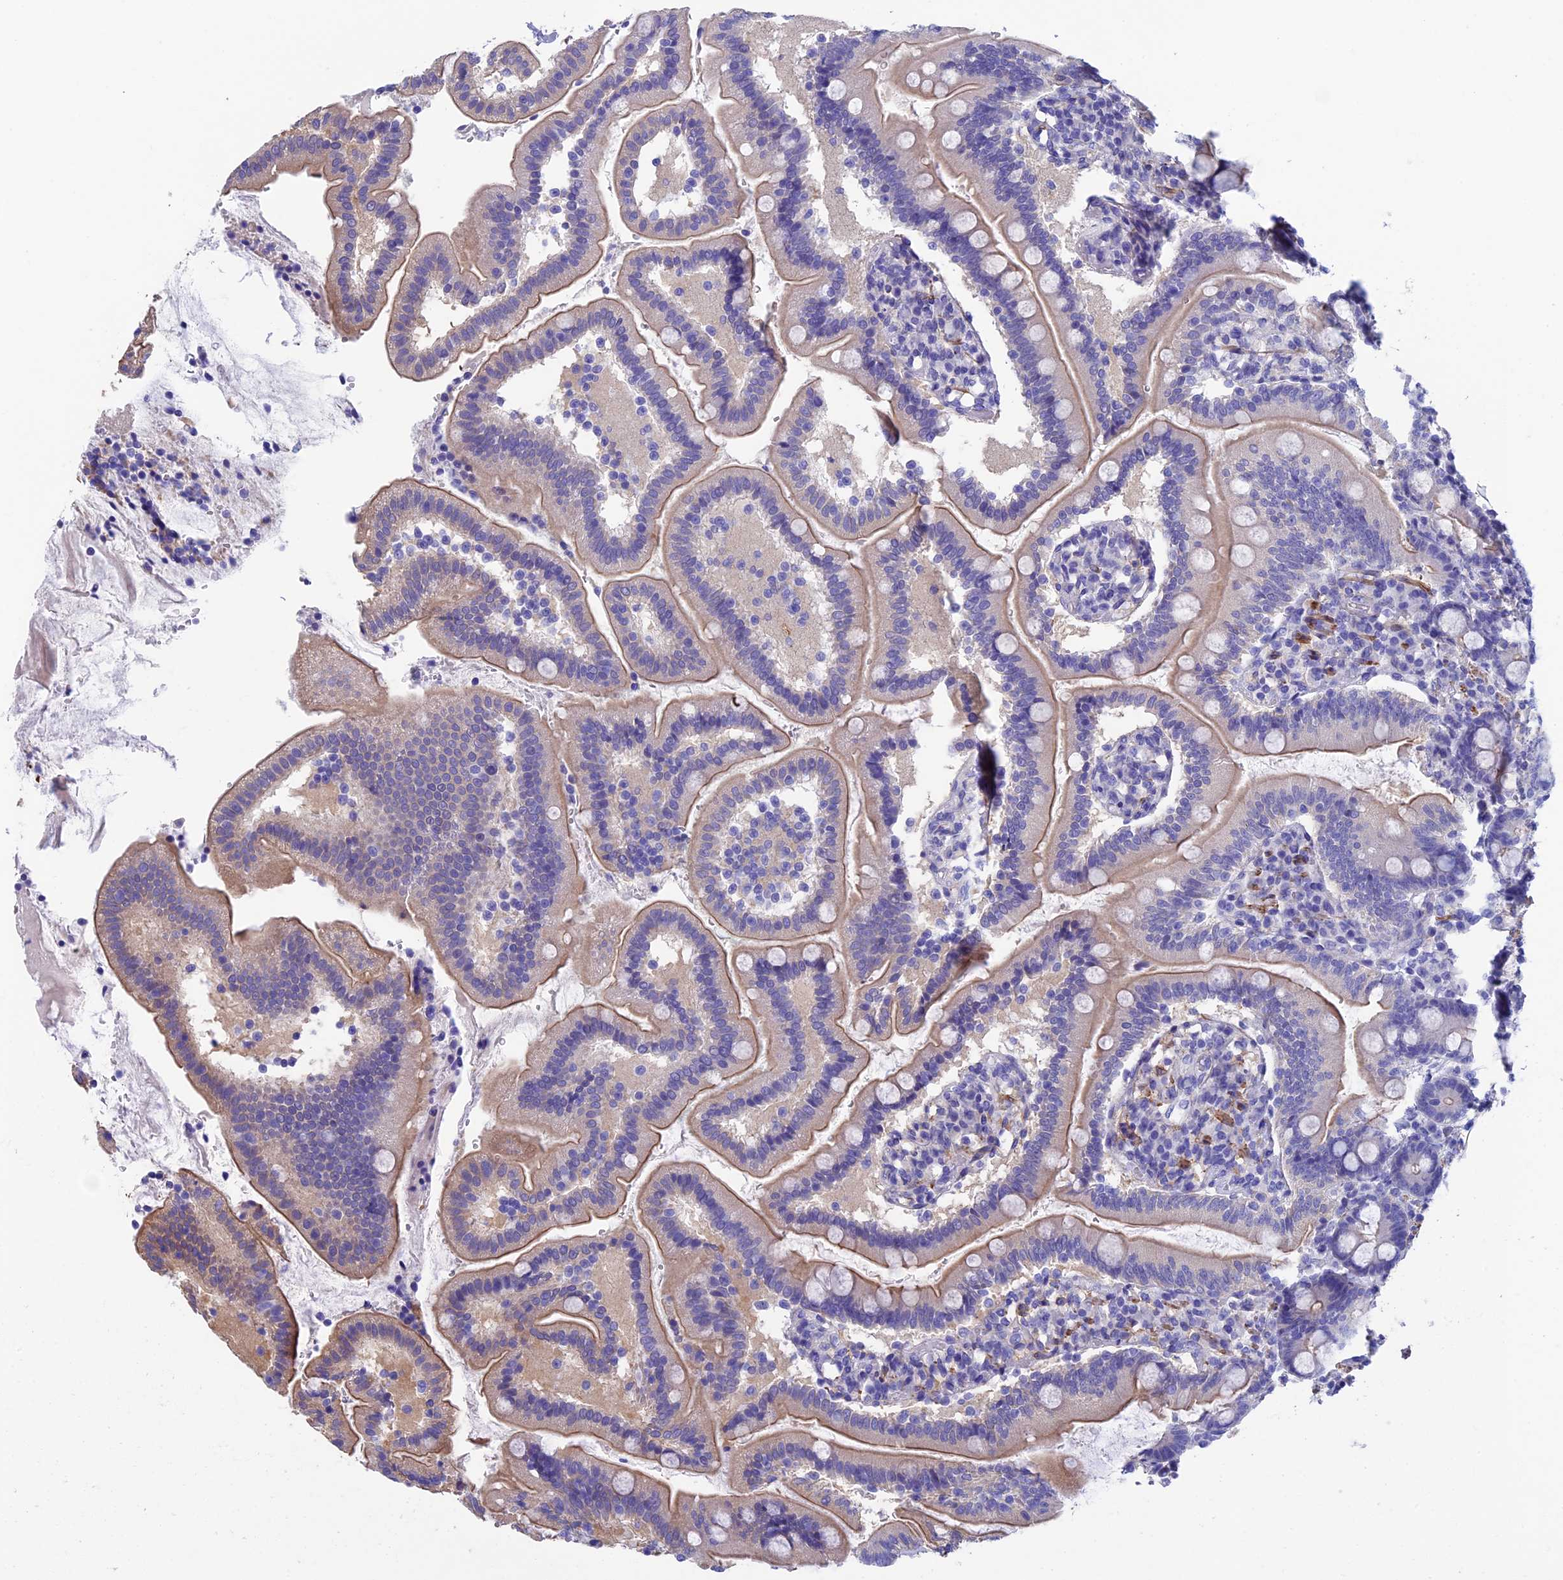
{"staining": {"intensity": "moderate", "quantity": "25%-75%", "location": "cytoplasmic/membranous"}, "tissue": "duodenum", "cell_type": "Glandular cells", "image_type": "normal", "snomed": [{"axis": "morphology", "description": "Normal tissue, NOS"}, {"axis": "topography", "description": "Duodenum"}], "caption": "Glandular cells display medium levels of moderate cytoplasmic/membranous expression in approximately 25%-75% of cells in unremarkable human duodenum.", "gene": "ADH7", "patient": {"sex": "female", "age": 67}}